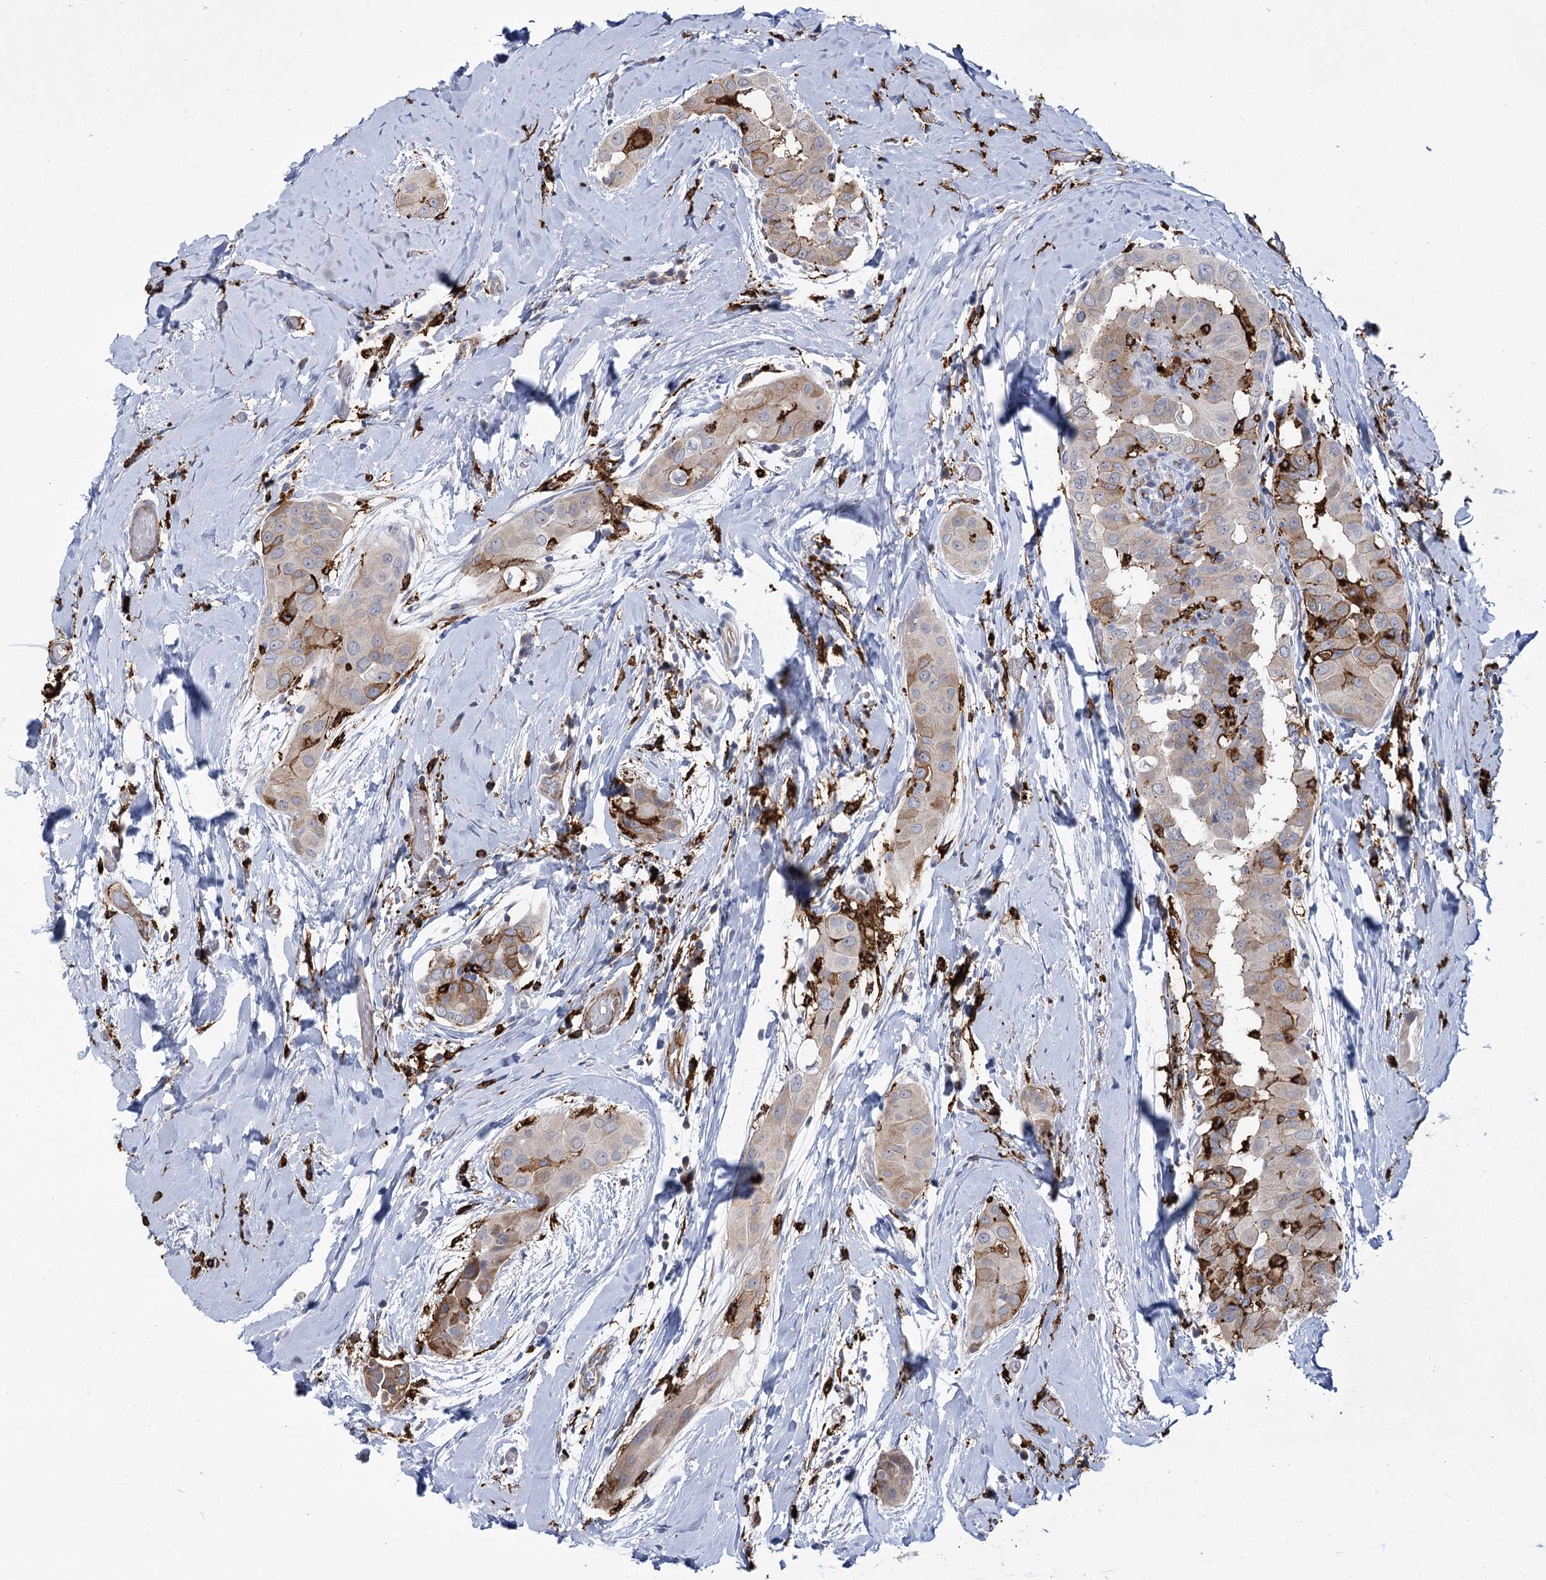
{"staining": {"intensity": "moderate", "quantity": "<25%", "location": "cytoplasmic/membranous"}, "tissue": "thyroid cancer", "cell_type": "Tumor cells", "image_type": "cancer", "snomed": [{"axis": "morphology", "description": "Papillary adenocarcinoma, NOS"}, {"axis": "topography", "description": "Thyroid gland"}], "caption": "Immunohistochemistry micrograph of neoplastic tissue: human thyroid papillary adenocarcinoma stained using IHC displays low levels of moderate protein expression localized specifically in the cytoplasmic/membranous of tumor cells, appearing as a cytoplasmic/membranous brown color.", "gene": "PIWIL4", "patient": {"sex": "male", "age": 33}}